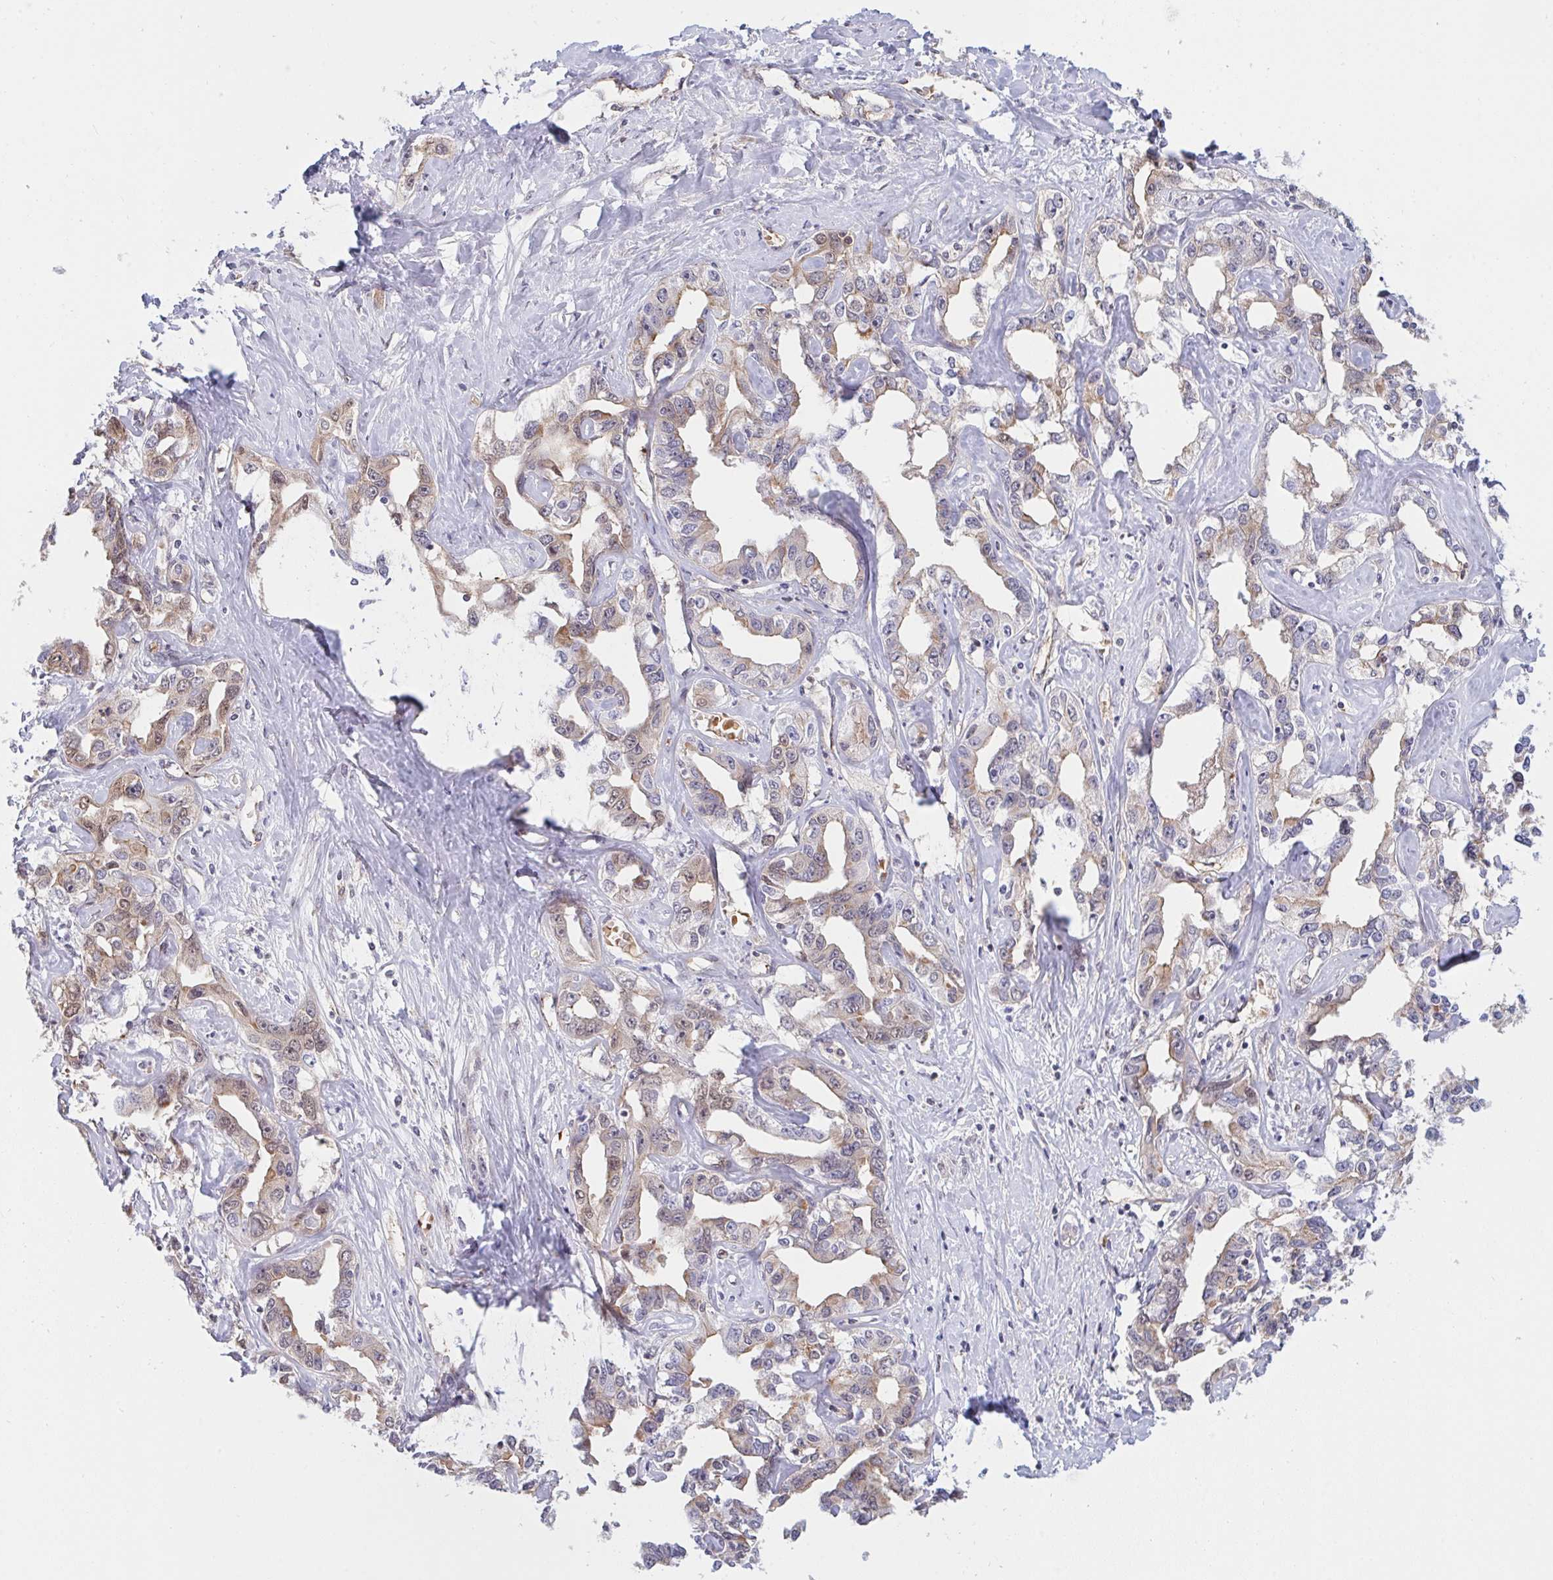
{"staining": {"intensity": "weak", "quantity": "25%-75%", "location": "cytoplasmic/membranous"}, "tissue": "liver cancer", "cell_type": "Tumor cells", "image_type": "cancer", "snomed": [{"axis": "morphology", "description": "Cholangiocarcinoma"}, {"axis": "topography", "description": "Liver"}], "caption": "Immunohistochemistry photomicrograph of human liver cholangiocarcinoma stained for a protein (brown), which shows low levels of weak cytoplasmic/membranous expression in approximately 25%-75% of tumor cells.", "gene": "DSCAML1", "patient": {"sex": "male", "age": 59}}